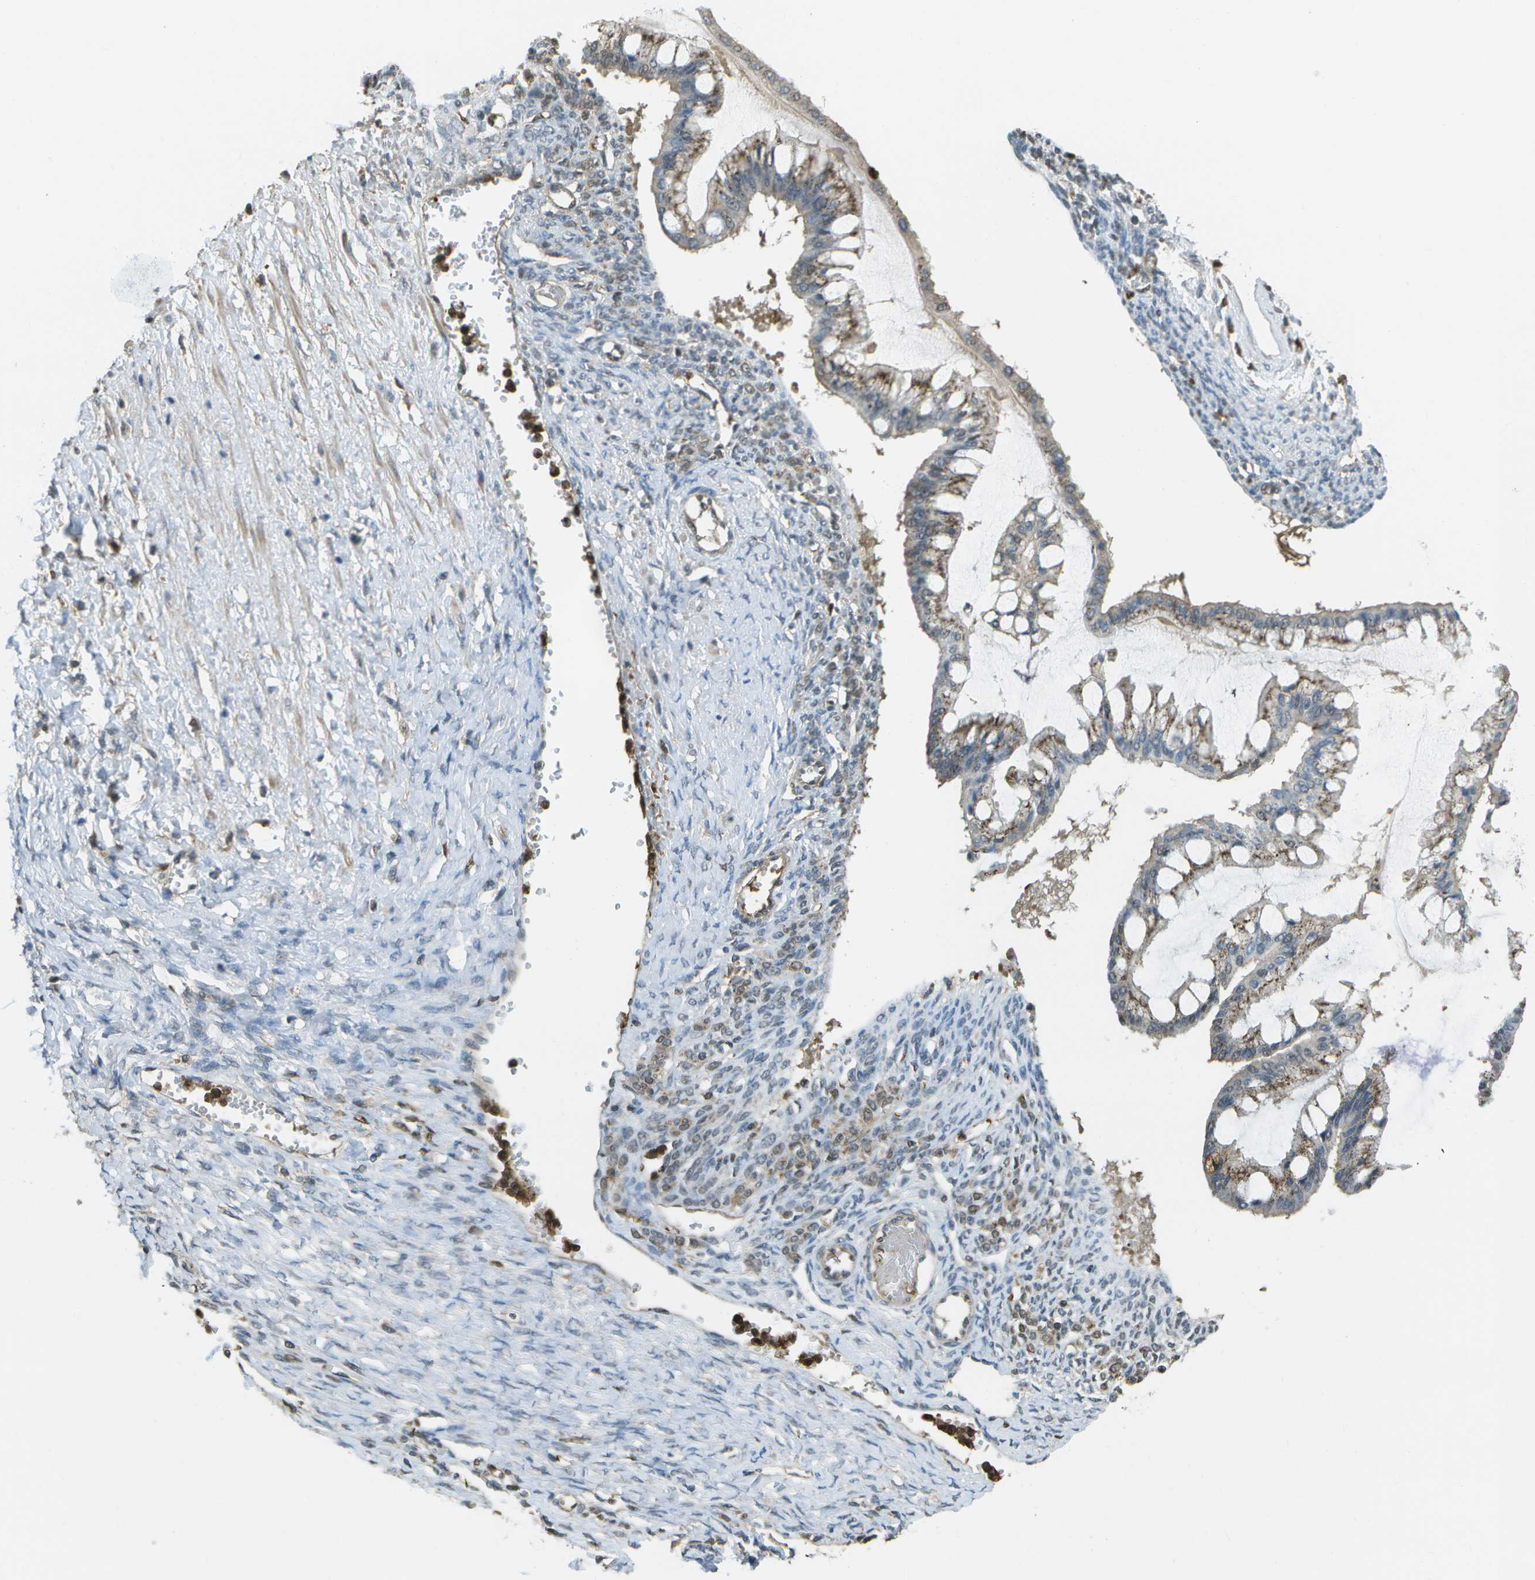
{"staining": {"intensity": "moderate", "quantity": ">75%", "location": "cytoplasmic/membranous"}, "tissue": "ovarian cancer", "cell_type": "Tumor cells", "image_type": "cancer", "snomed": [{"axis": "morphology", "description": "Cystadenocarcinoma, mucinous, NOS"}, {"axis": "topography", "description": "Ovary"}], "caption": "Moderate cytoplasmic/membranous protein expression is identified in approximately >75% of tumor cells in ovarian cancer. Using DAB (brown) and hematoxylin (blue) stains, captured at high magnification using brightfield microscopy.", "gene": "CACHD1", "patient": {"sex": "female", "age": 73}}